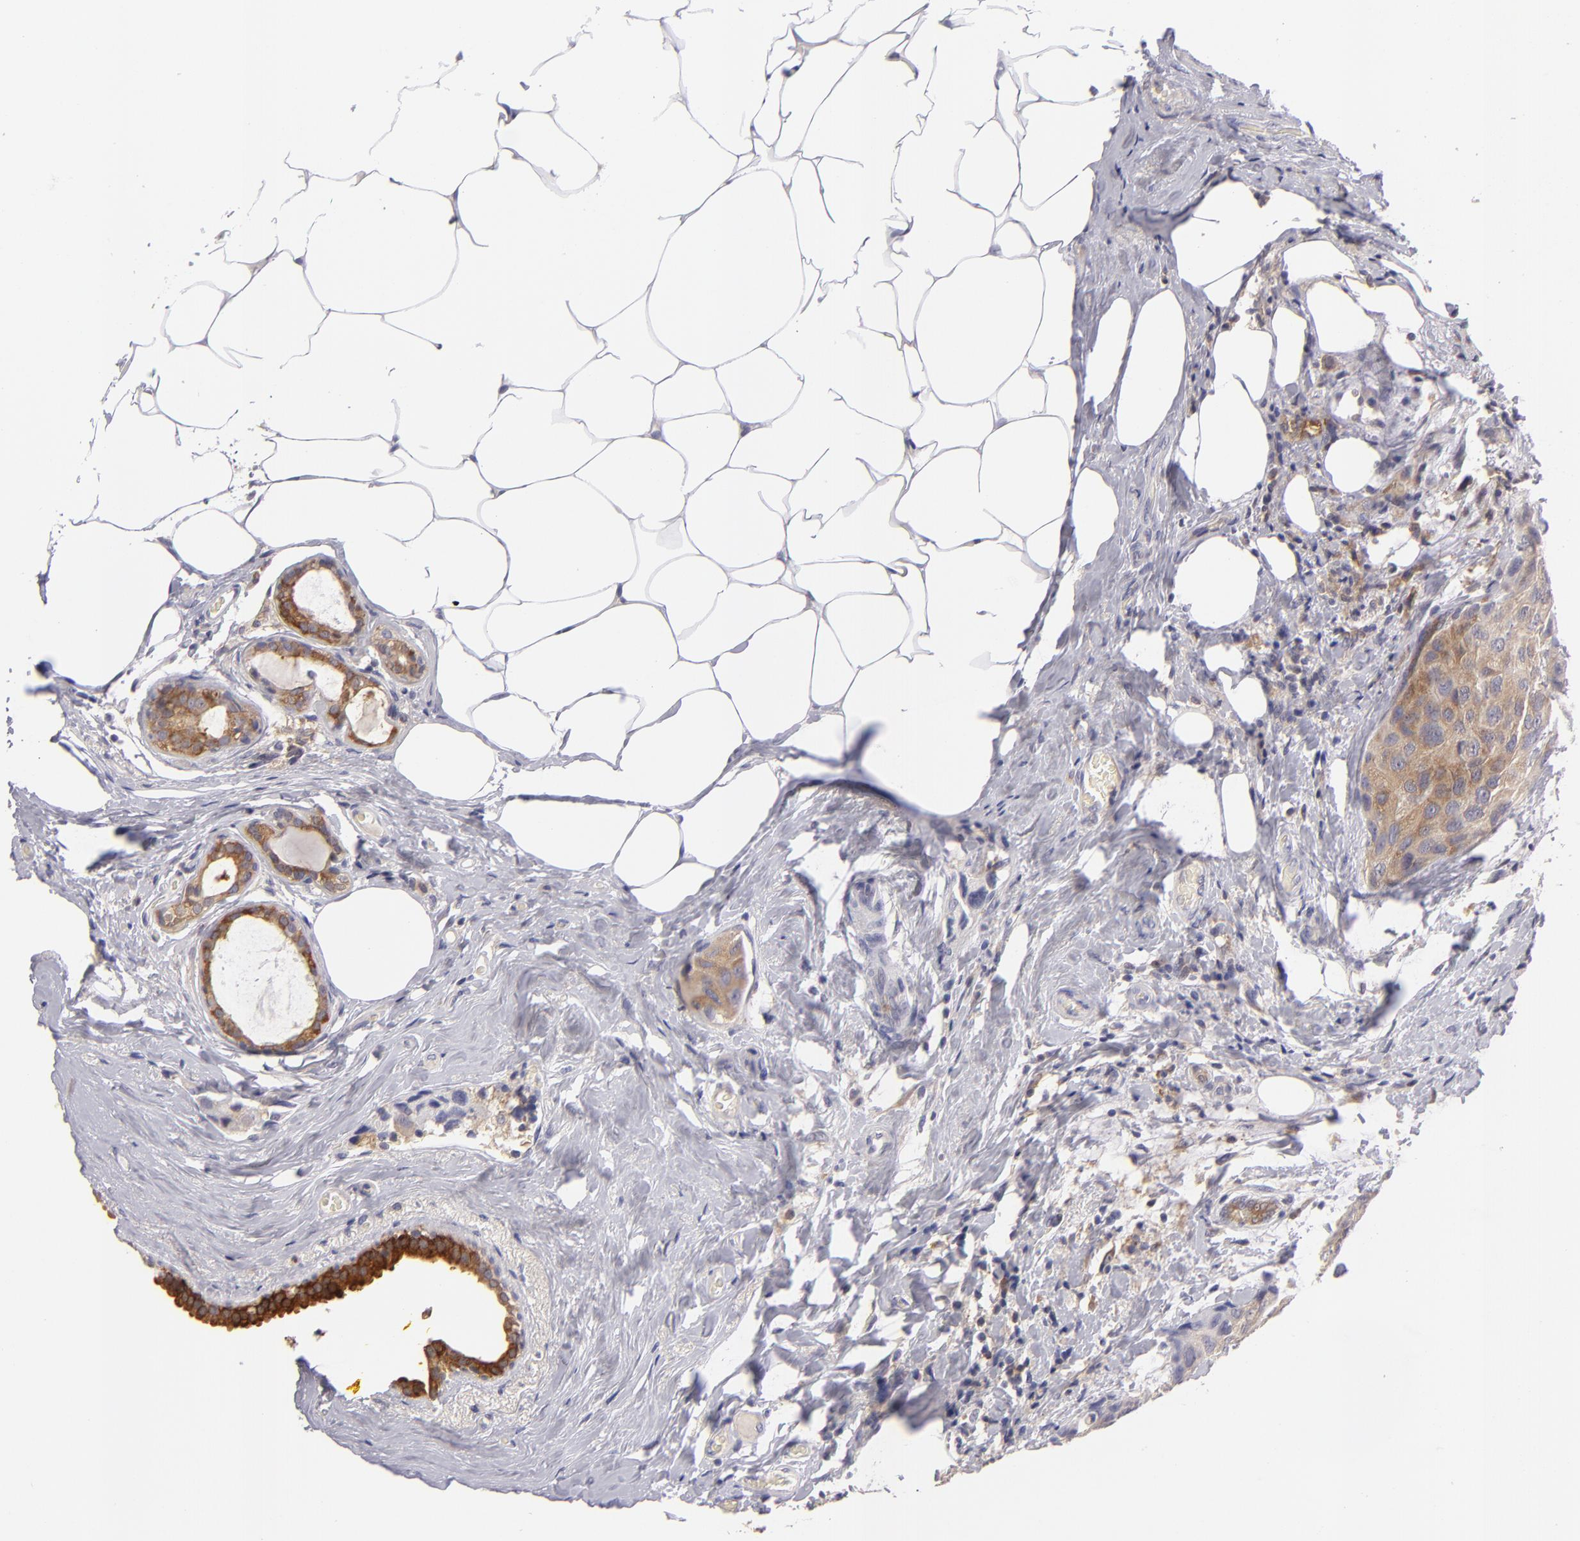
{"staining": {"intensity": "strong", "quantity": ">75%", "location": "cytoplasmic/membranous"}, "tissue": "breast cancer", "cell_type": "Tumor cells", "image_type": "cancer", "snomed": [{"axis": "morphology", "description": "Duct carcinoma"}, {"axis": "topography", "description": "Breast"}], "caption": "This histopathology image displays immunohistochemistry (IHC) staining of human breast intraductal carcinoma, with high strong cytoplasmic/membranous positivity in about >75% of tumor cells.", "gene": "MMP10", "patient": {"sex": "female", "age": 68}}